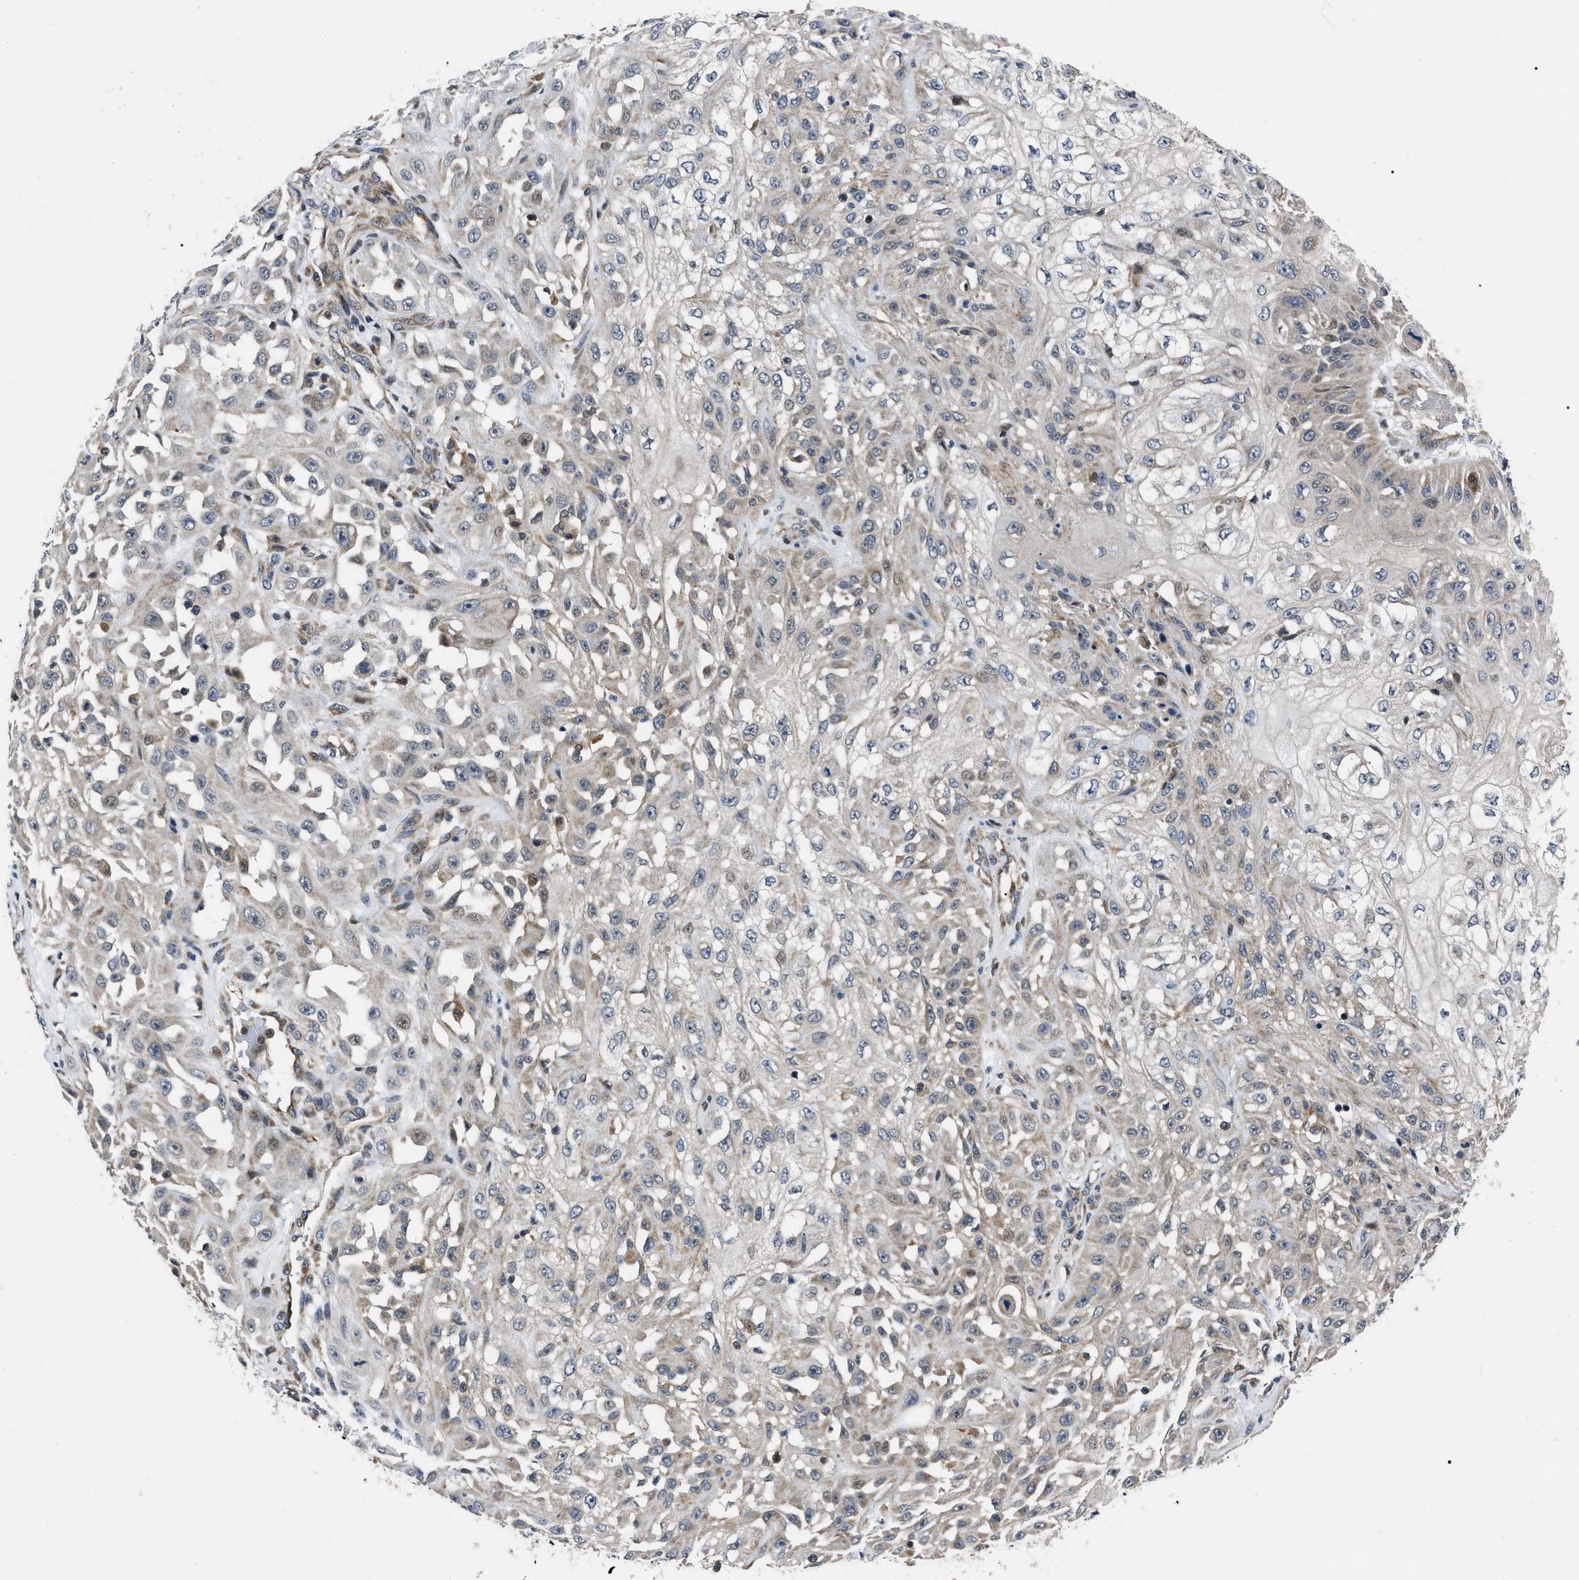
{"staining": {"intensity": "weak", "quantity": "<25%", "location": "cytoplasmic/membranous"}, "tissue": "skin cancer", "cell_type": "Tumor cells", "image_type": "cancer", "snomed": [{"axis": "morphology", "description": "Squamous cell carcinoma, NOS"}, {"axis": "morphology", "description": "Squamous cell carcinoma, metastatic, NOS"}, {"axis": "topography", "description": "Skin"}, {"axis": "topography", "description": "Lymph node"}], "caption": "The IHC photomicrograph has no significant positivity in tumor cells of squamous cell carcinoma (skin) tissue. Nuclei are stained in blue.", "gene": "PPWD1", "patient": {"sex": "male", "age": 75}}